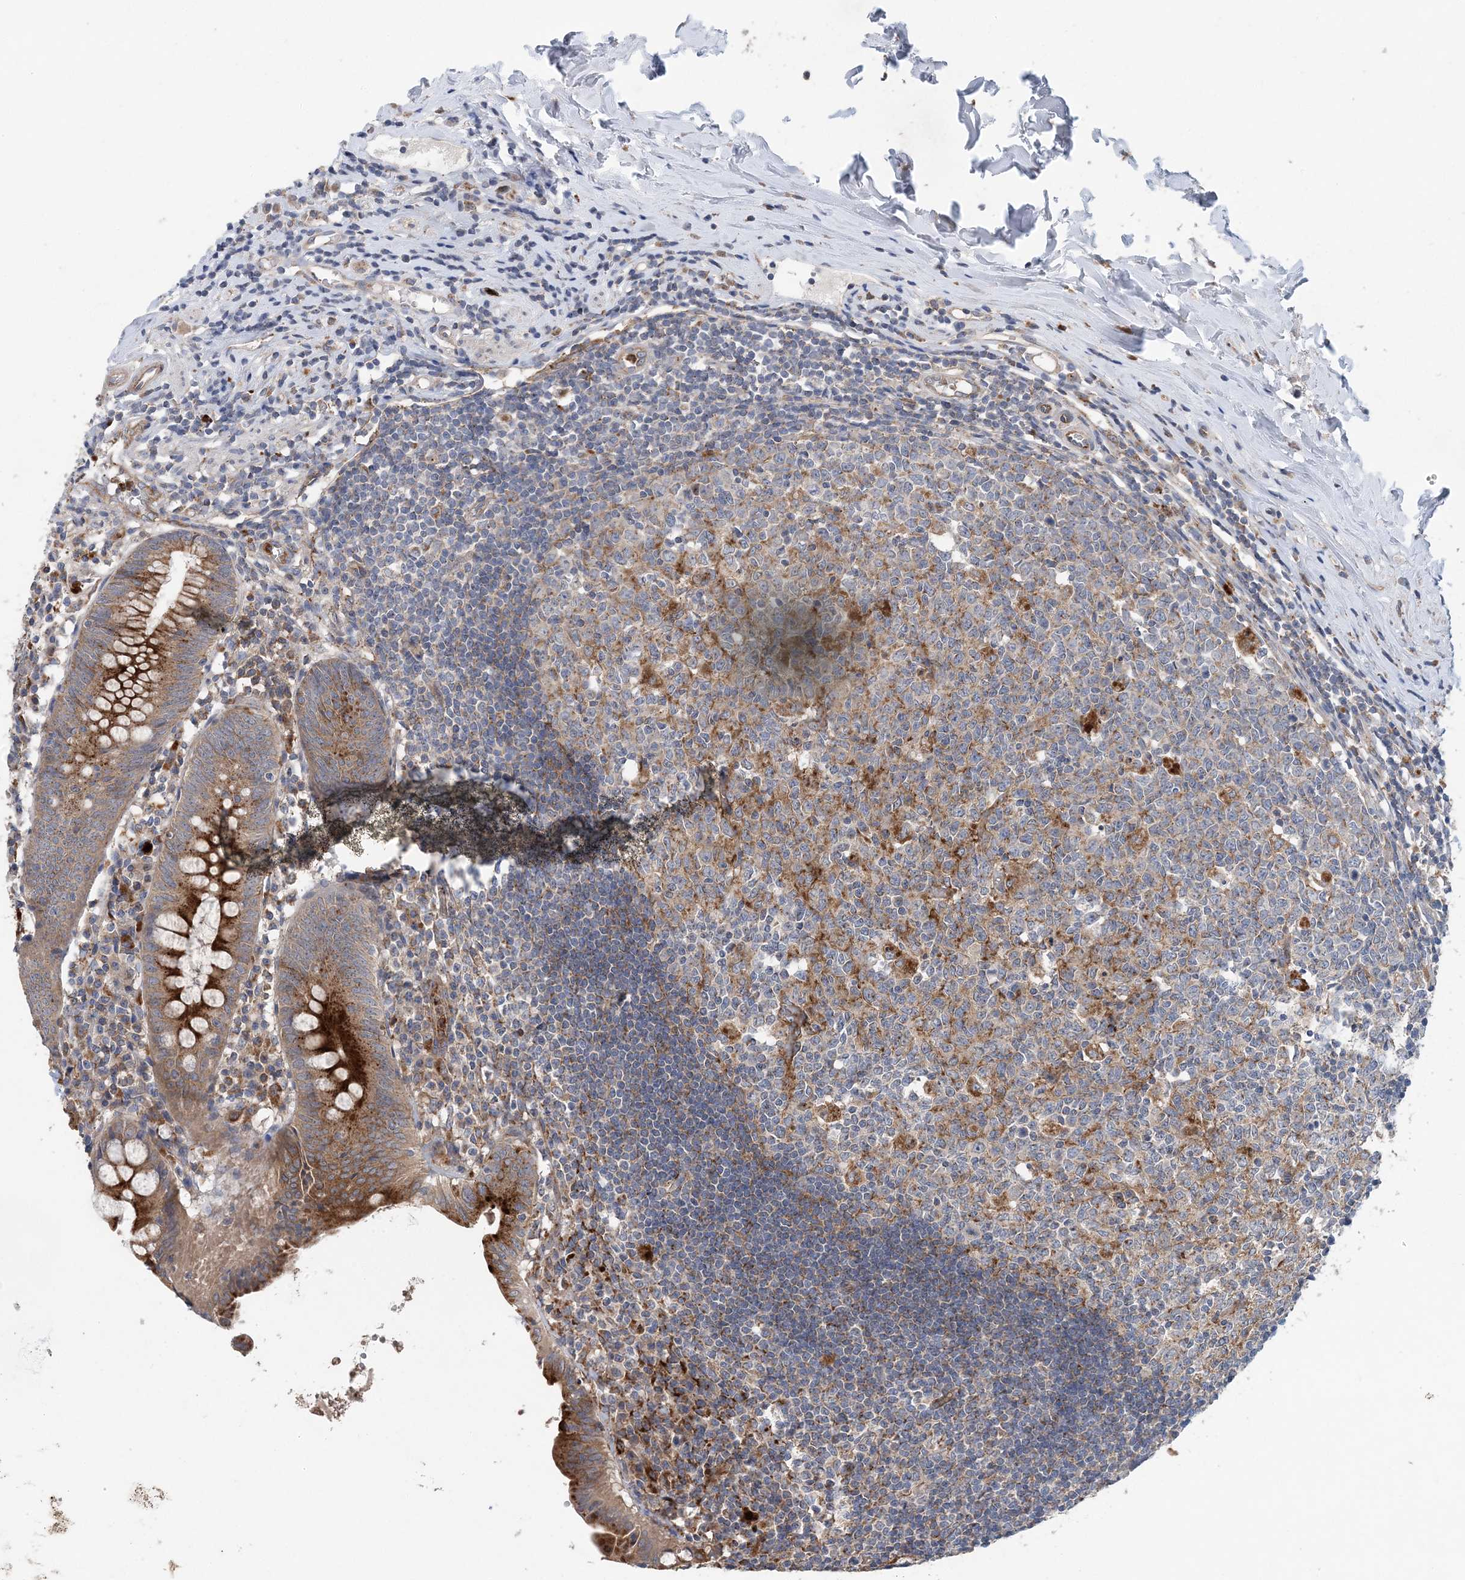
{"staining": {"intensity": "strong", "quantity": ">75%", "location": "cytoplasmic/membranous"}, "tissue": "appendix", "cell_type": "Glandular cells", "image_type": "normal", "snomed": [{"axis": "morphology", "description": "Normal tissue, NOS"}, {"axis": "topography", "description": "Appendix"}], "caption": "Immunohistochemical staining of normal human appendix shows high levels of strong cytoplasmic/membranous positivity in approximately >75% of glandular cells.", "gene": "PTTG1IP", "patient": {"sex": "female", "age": 54}}